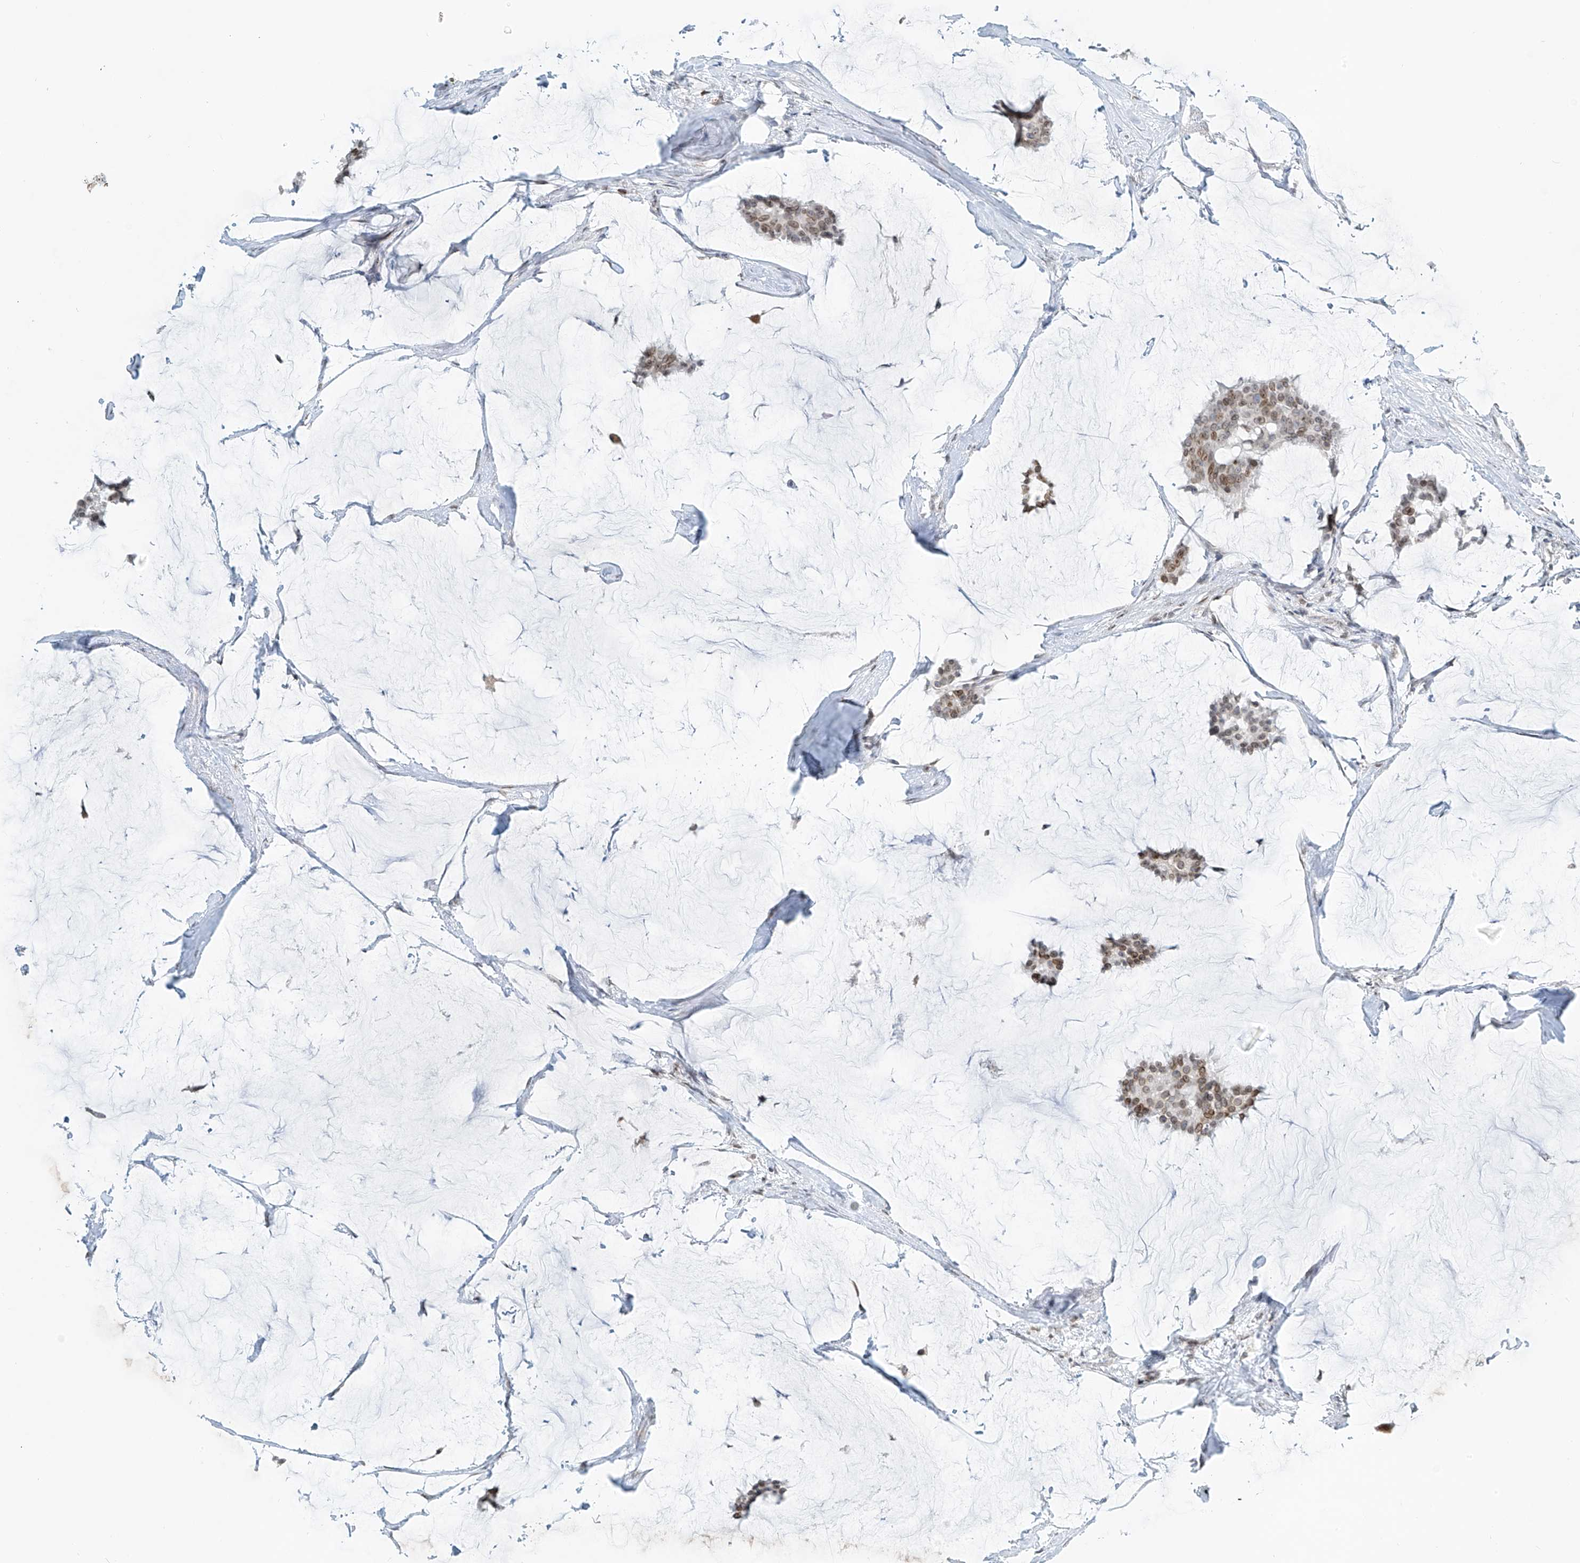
{"staining": {"intensity": "moderate", "quantity": "25%-75%", "location": "cytoplasmic/membranous,nuclear"}, "tissue": "breast cancer", "cell_type": "Tumor cells", "image_type": "cancer", "snomed": [{"axis": "morphology", "description": "Duct carcinoma"}, {"axis": "topography", "description": "Breast"}], "caption": "Moderate cytoplasmic/membranous and nuclear protein expression is identified in approximately 25%-75% of tumor cells in infiltrating ductal carcinoma (breast). (Stains: DAB in brown, nuclei in blue, Microscopy: brightfield microscopy at high magnification).", "gene": "SAMD15", "patient": {"sex": "female", "age": 93}}